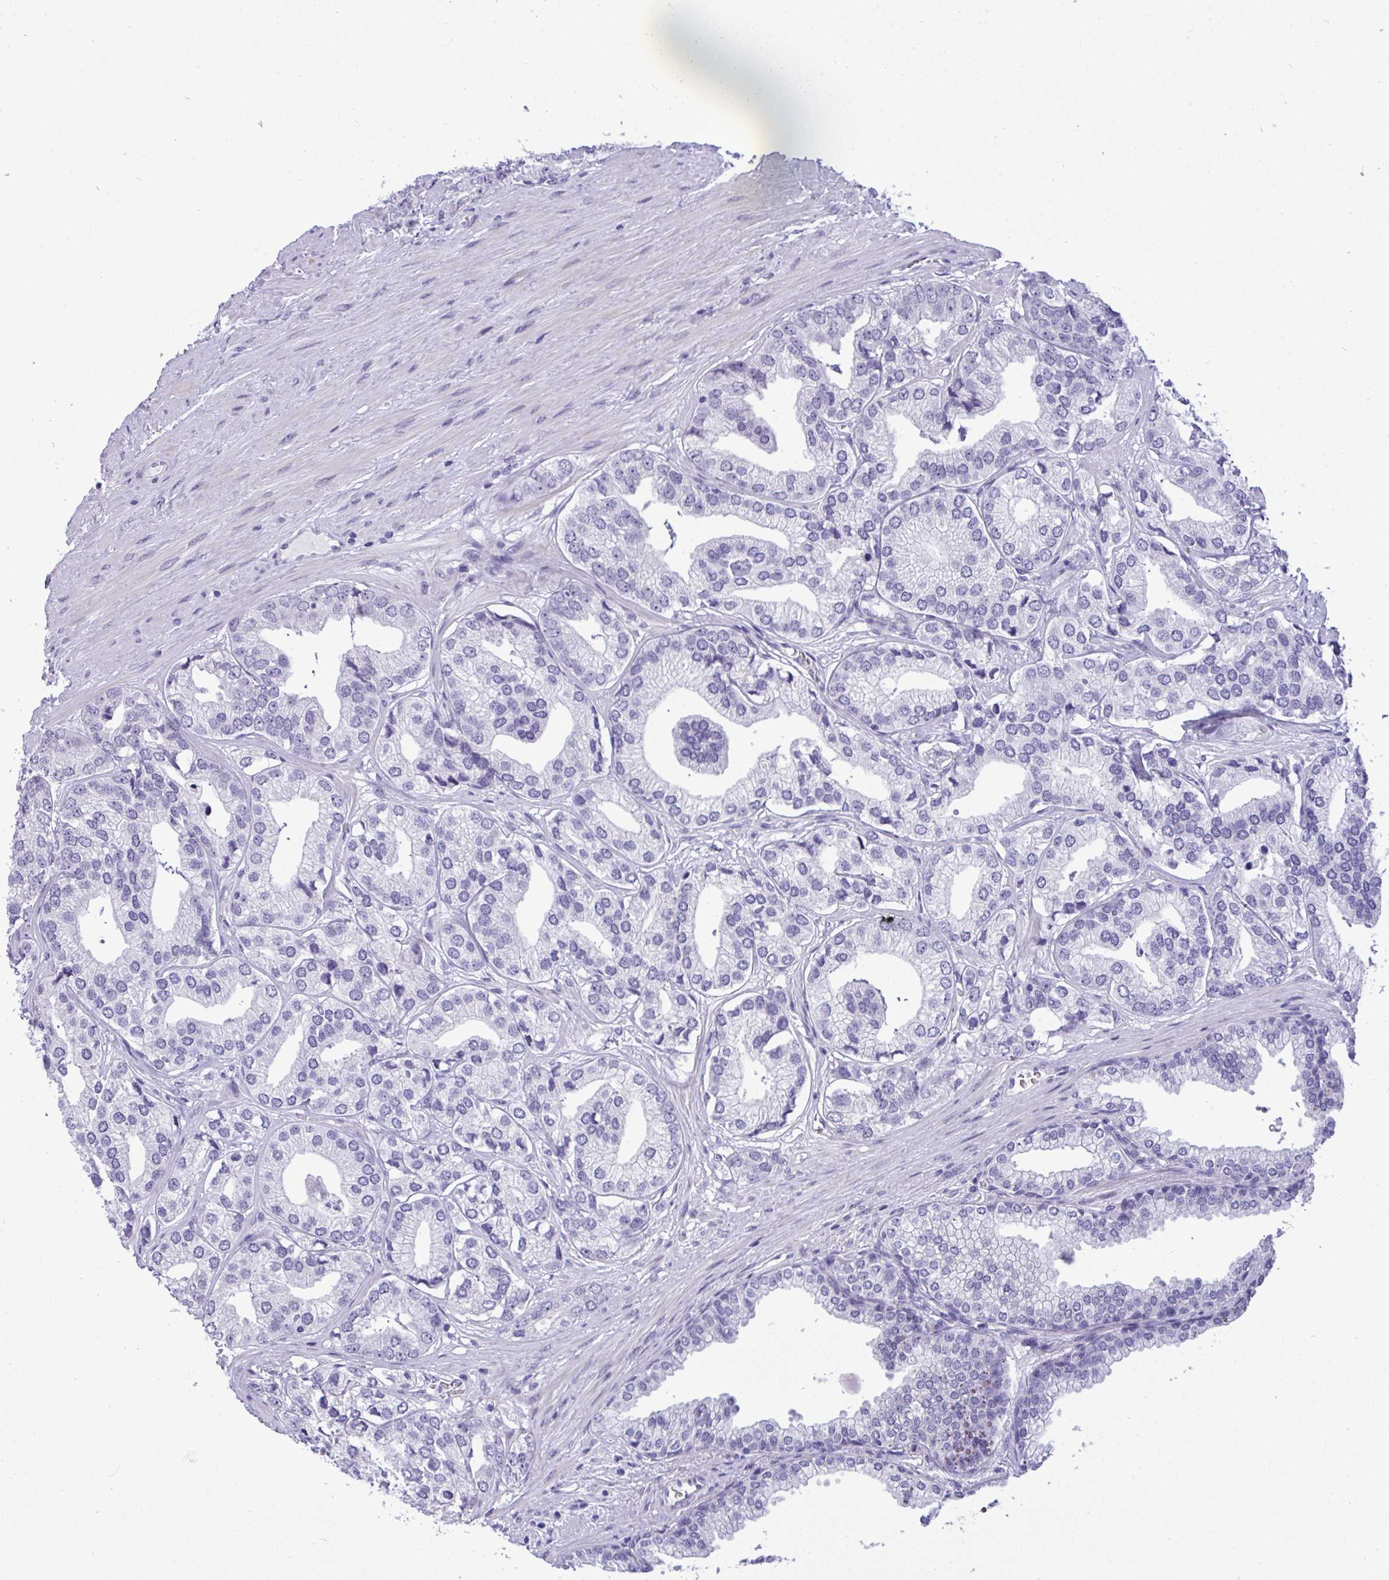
{"staining": {"intensity": "negative", "quantity": "none", "location": "none"}, "tissue": "prostate cancer", "cell_type": "Tumor cells", "image_type": "cancer", "snomed": [{"axis": "morphology", "description": "Adenocarcinoma, High grade"}, {"axis": "topography", "description": "Prostate"}], "caption": "An image of adenocarcinoma (high-grade) (prostate) stained for a protein shows no brown staining in tumor cells. Nuclei are stained in blue.", "gene": "YBX2", "patient": {"sex": "male", "age": 58}}